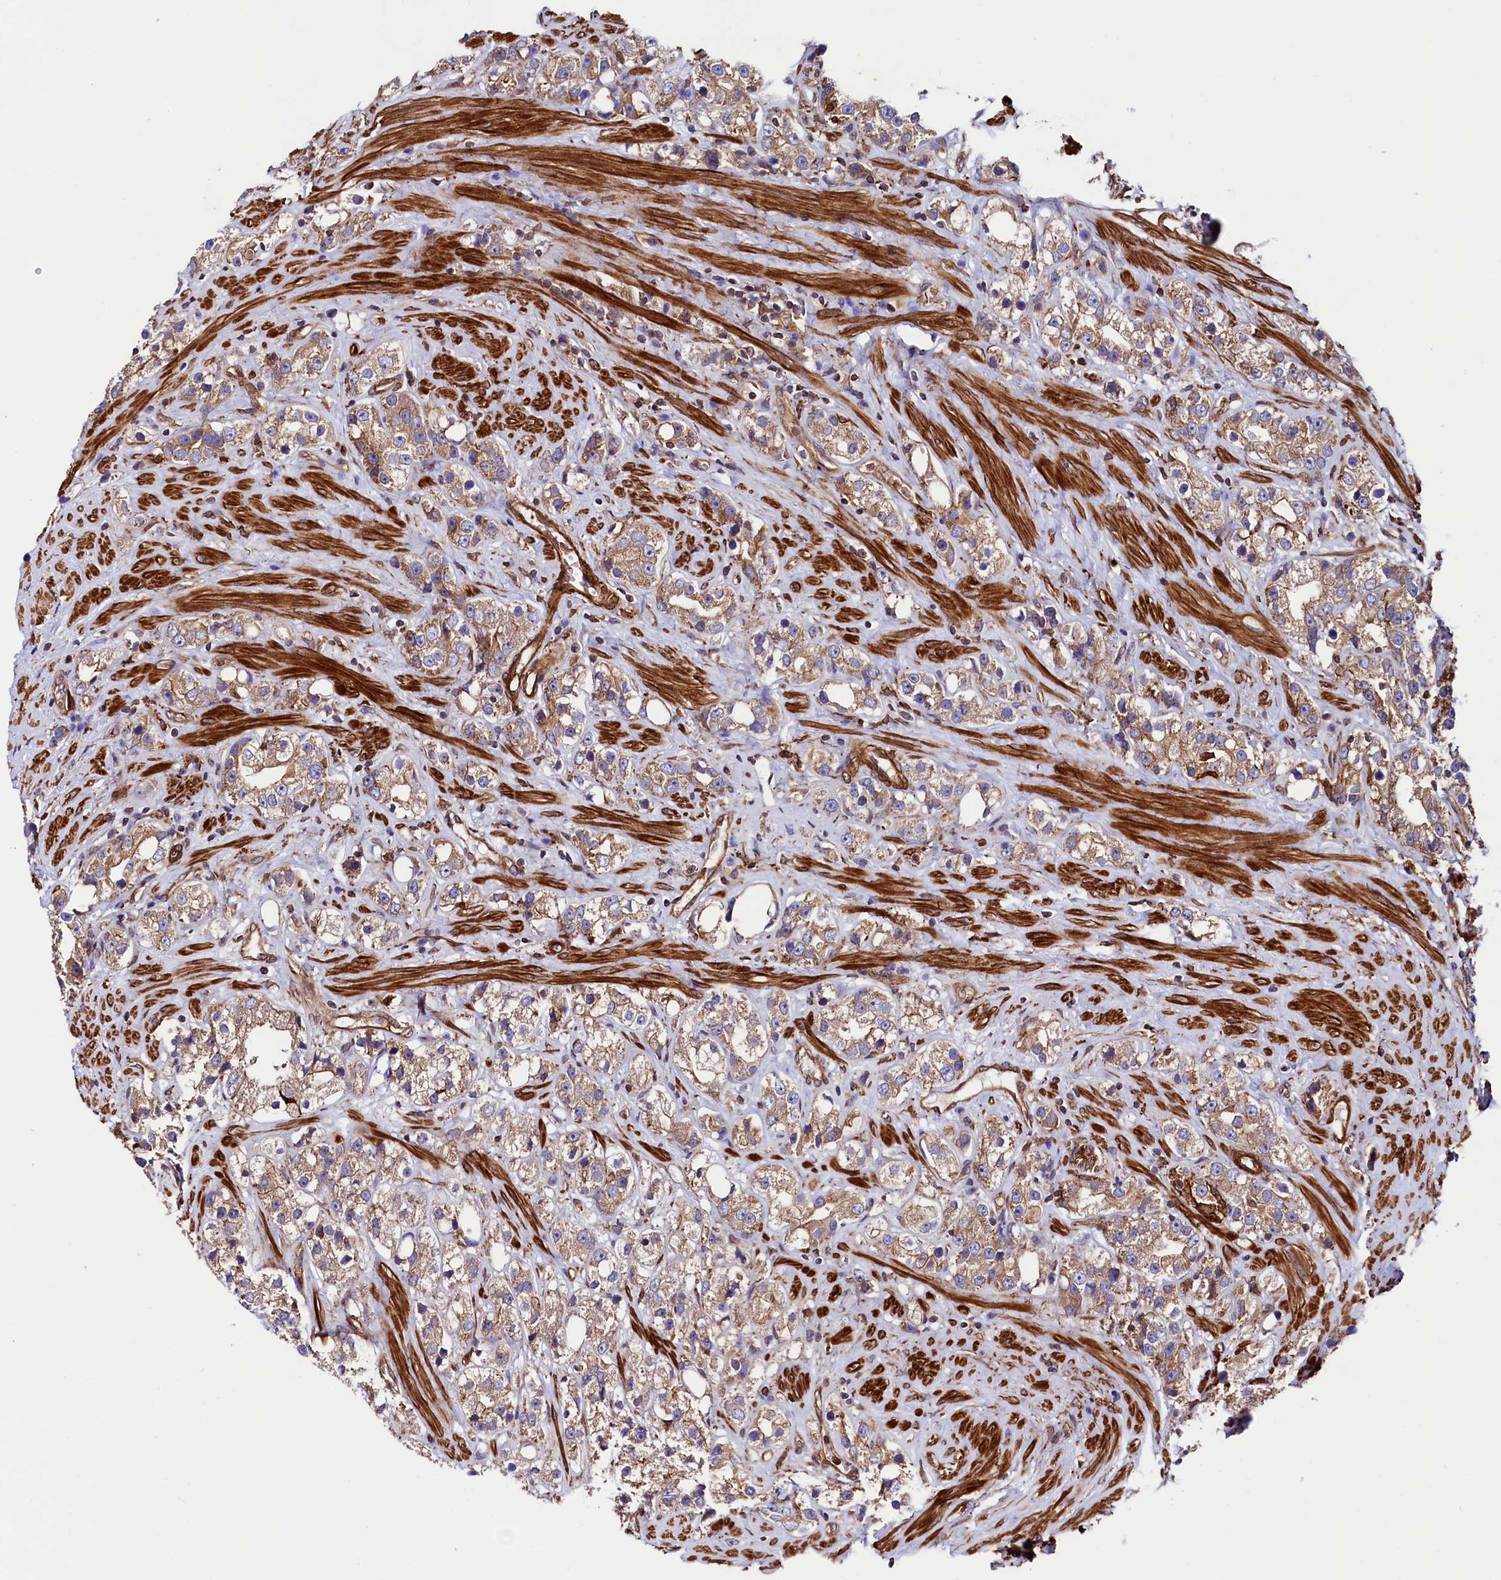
{"staining": {"intensity": "moderate", "quantity": ">75%", "location": "cytoplasmic/membranous"}, "tissue": "prostate cancer", "cell_type": "Tumor cells", "image_type": "cancer", "snomed": [{"axis": "morphology", "description": "Adenocarcinoma, NOS"}, {"axis": "topography", "description": "Prostate"}], "caption": "Immunohistochemical staining of adenocarcinoma (prostate) reveals medium levels of moderate cytoplasmic/membranous protein staining in approximately >75% of tumor cells.", "gene": "STAMBPL1", "patient": {"sex": "male", "age": 79}}